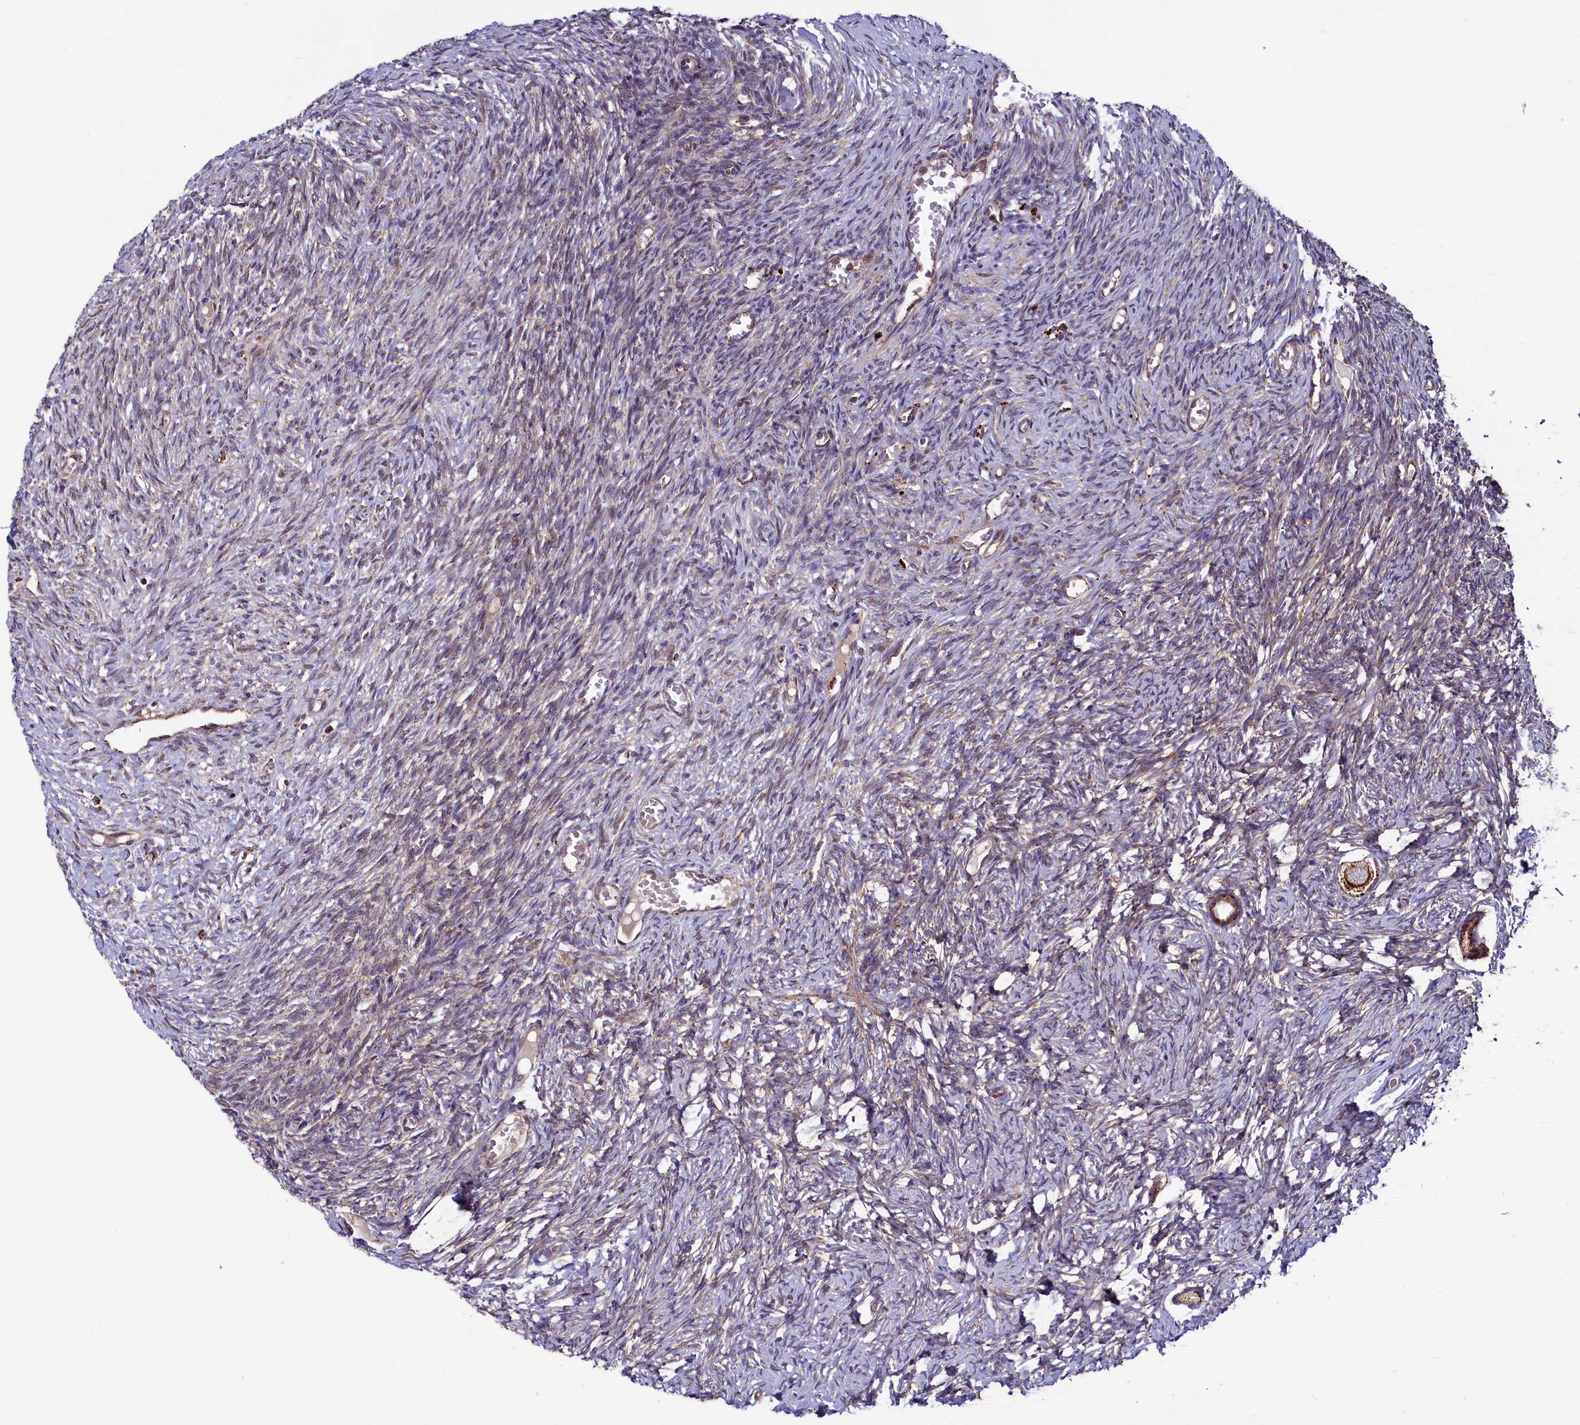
{"staining": {"intensity": "moderate", "quantity": "25%-75%", "location": "cytoplasmic/membranous"}, "tissue": "ovary", "cell_type": "Ovarian stroma cells", "image_type": "normal", "snomed": [{"axis": "morphology", "description": "Normal tissue, NOS"}, {"axis": "topography", "description": "Ovary"}], "caption": "Immunohistochemical staining of unremarkable ovary exhibits medium levels of moderate cytoplasmic/membranous staining in approximately 25%-75% of ovarian stroma cells.", "gene": "ZNF577", "patient": {"sex": "female", "age": 27}}